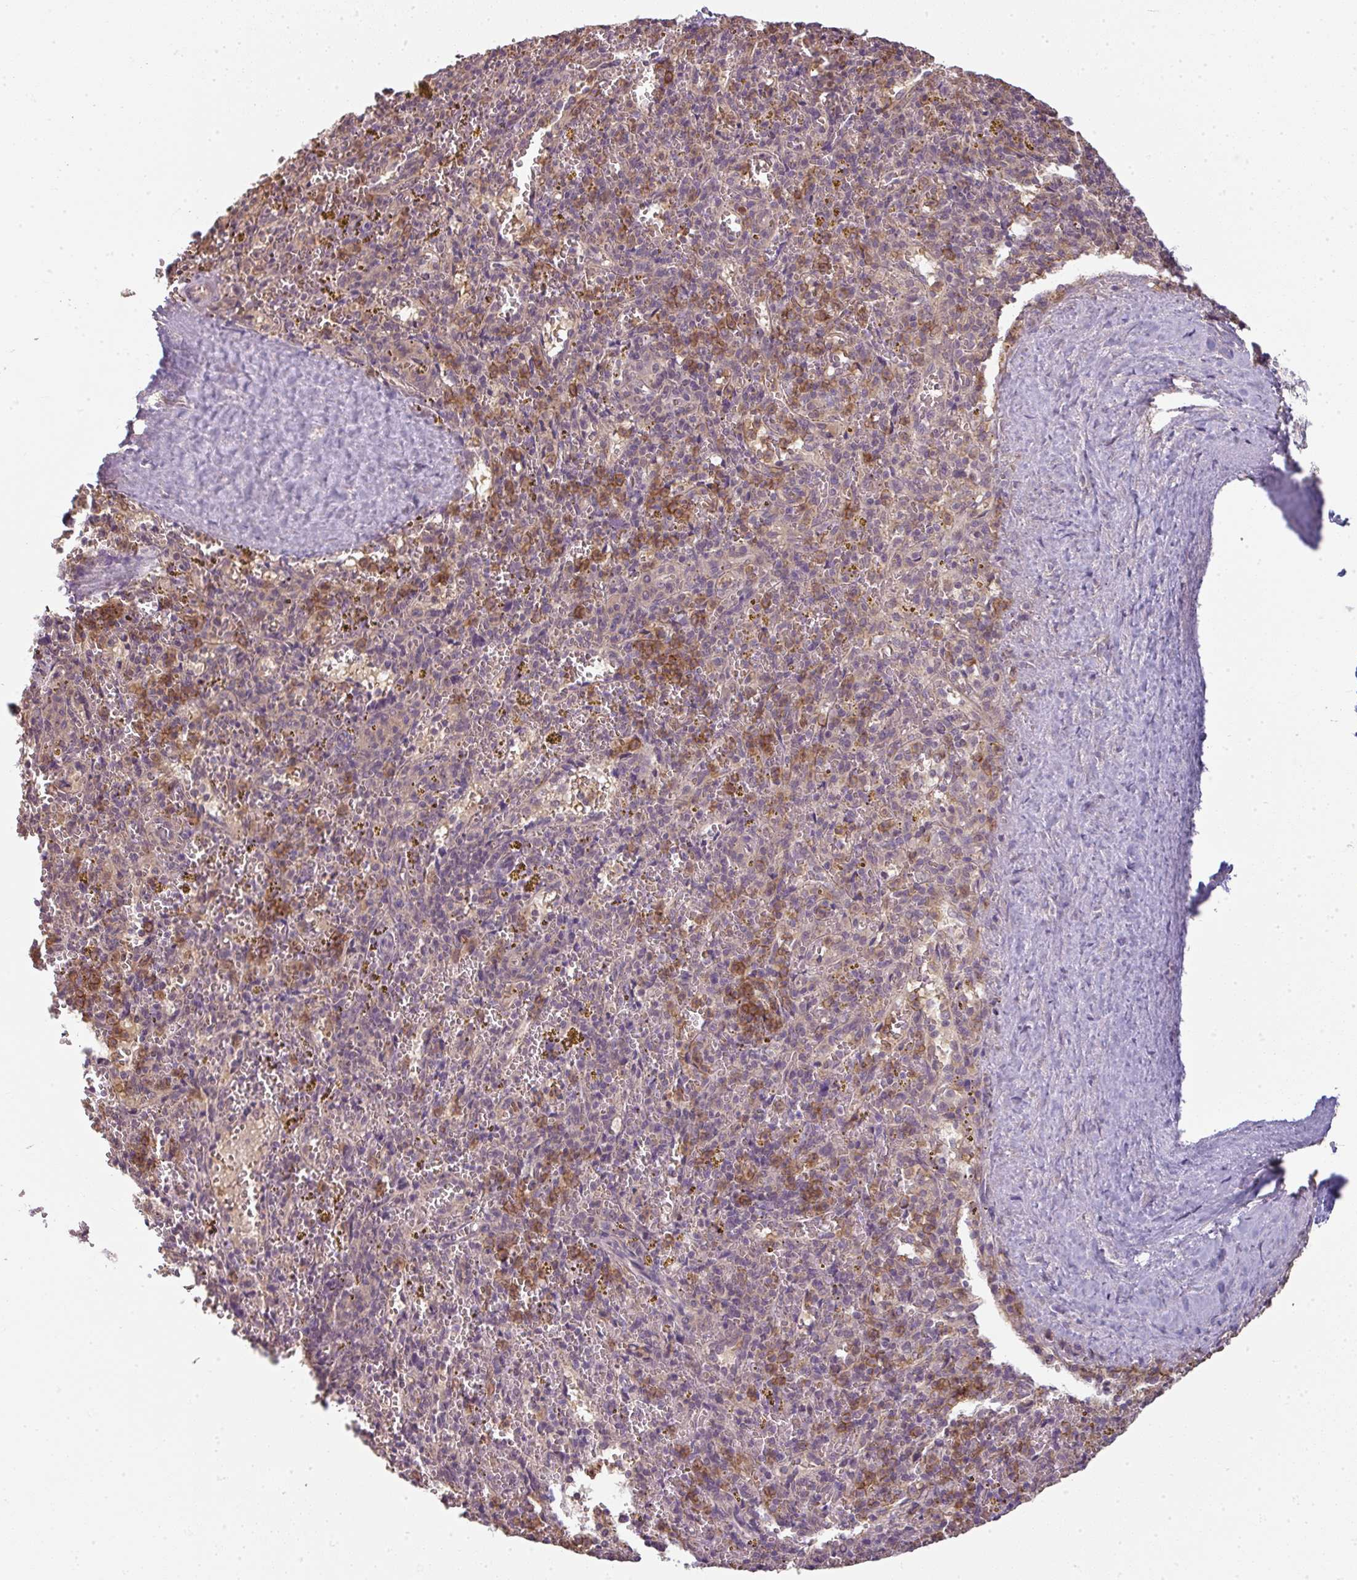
{"staining": {"intensity": "moderate", "quantity": "<25%", "location": "cytoplasmic/membranous"}, "tissue": "spleen", "cell_type": "Cells in red pulp", "image_type": "normal", "snomed": [{"axis": "morphology", "description": "Normal tissue, NOS"}, {"axis": "topography", "description": "Spleen"}], "caption": "Moderate cytoplasmic/membranous protein staining is identified in approximately <25% of cells in red pulp in spleen.", "gene": "CXCR1", "patient": {"sex": "male", "age": 57}}